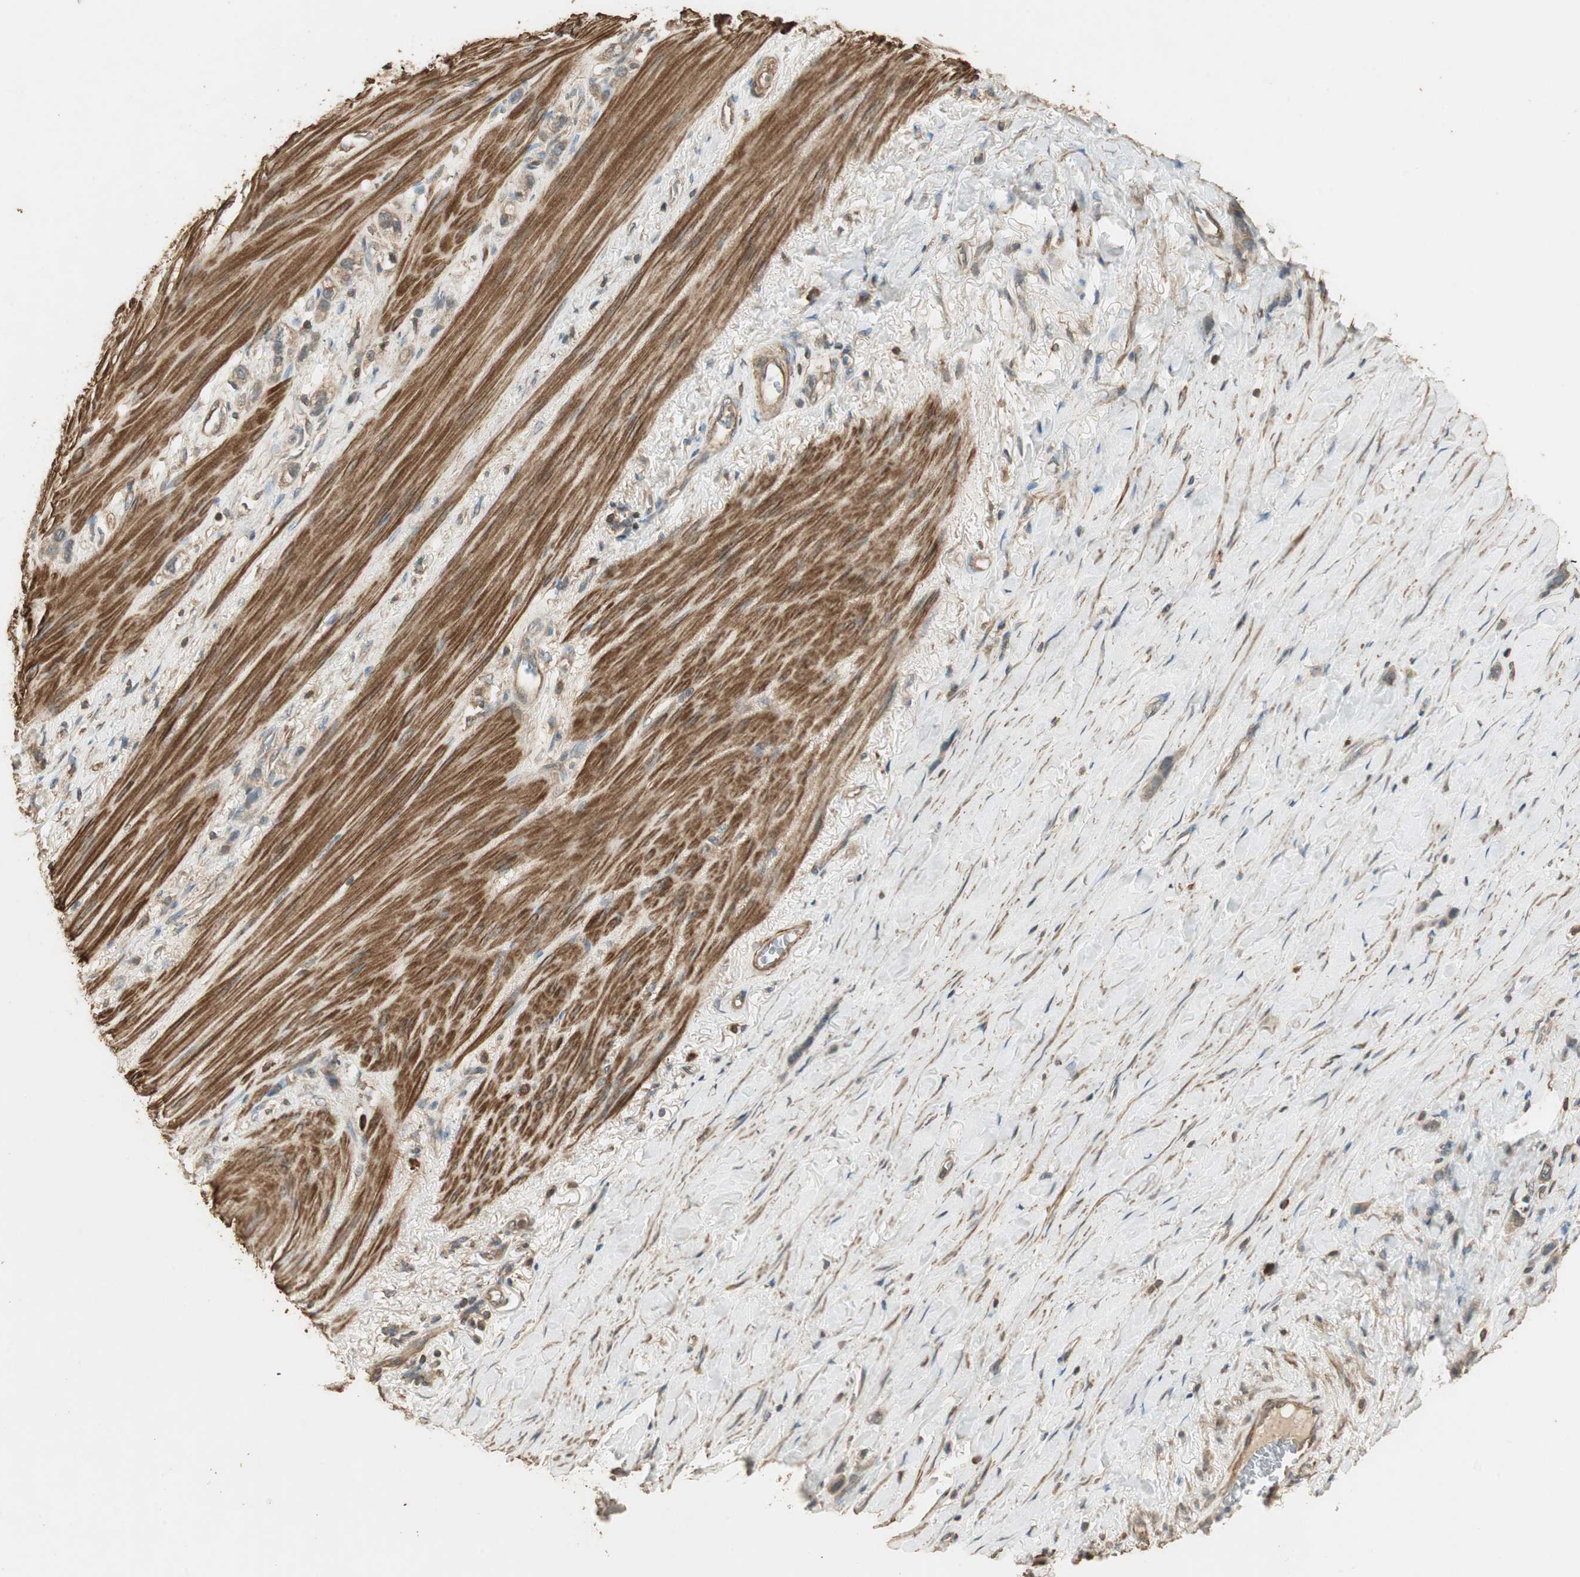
{"staining": {"intensity": "weak", "quantity": ">75%", "location": "cytoplasmic/membranous"}, "tissue": "stomach cancer", "cell_type": "Tumor cells", "image_type": "cancer", "snomed": [{"axis": "morphology", "description": "Normal tissue, NOS"}, {"axis": "morphology", "description": "Adenocarcinoma, NOS"}, {"axis": "morphology", "description": "Adenocarcinoma, High grade"}, {"axis": "topography", "description": "Stomach, upper"}, {"axis": "topography", "description": "Stomach"}], "caption": "Stomach cancer (high-grade adenocarcinoma) stained for a protein (brown) exhibits weak cytoplasmic/membranous positive staining in approximately >75% of tumor cells.", "gene": "USP2", "patient": {"sex": "female", "age": 65}}